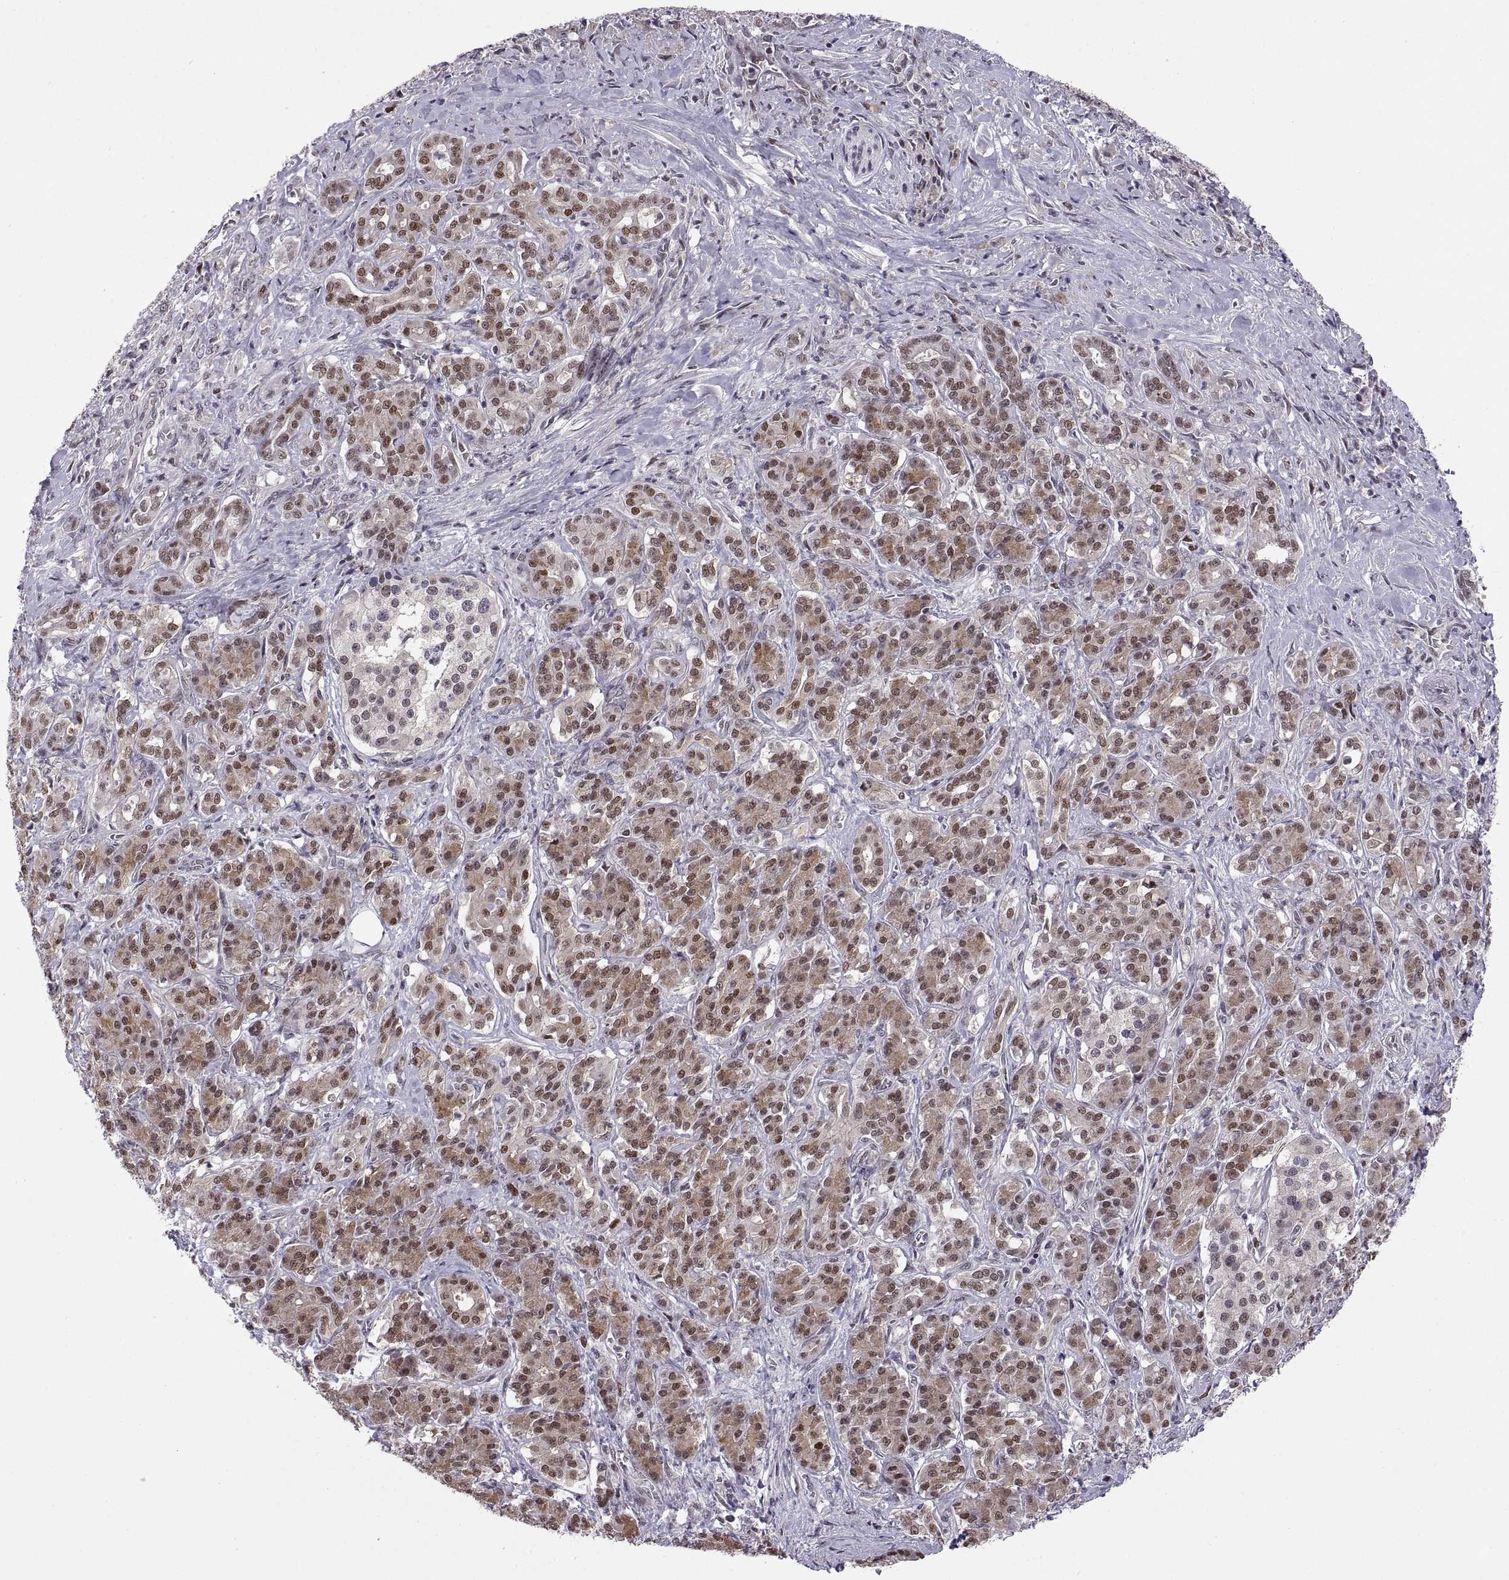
{"staining": {"intensity": "moderate", "quantity": ">75%", "location": "nuclear"}, "tissue": "pancreatic cancer", "cell_type": "Tumor cells", "image_type": "cancer", "snomed": [{"axis": "morphology", "description": "Normal tissue, NOS"}, {"axis": "morphology", "description": "Inflammation, NOS"}, {"axis": "morphology", "description": "Adenocarcinoma, NOS"}, {"axis": "topography", "description": "Pancreas"}], "caption": "Pancreatic adenocarcinoma was stained to show a protein in brown. There is medium levels of moderate nuclear staining in approximately >75% of tumor cells.", "gene": "CHFR", "patient": {"sex": "male", "age": 57}}